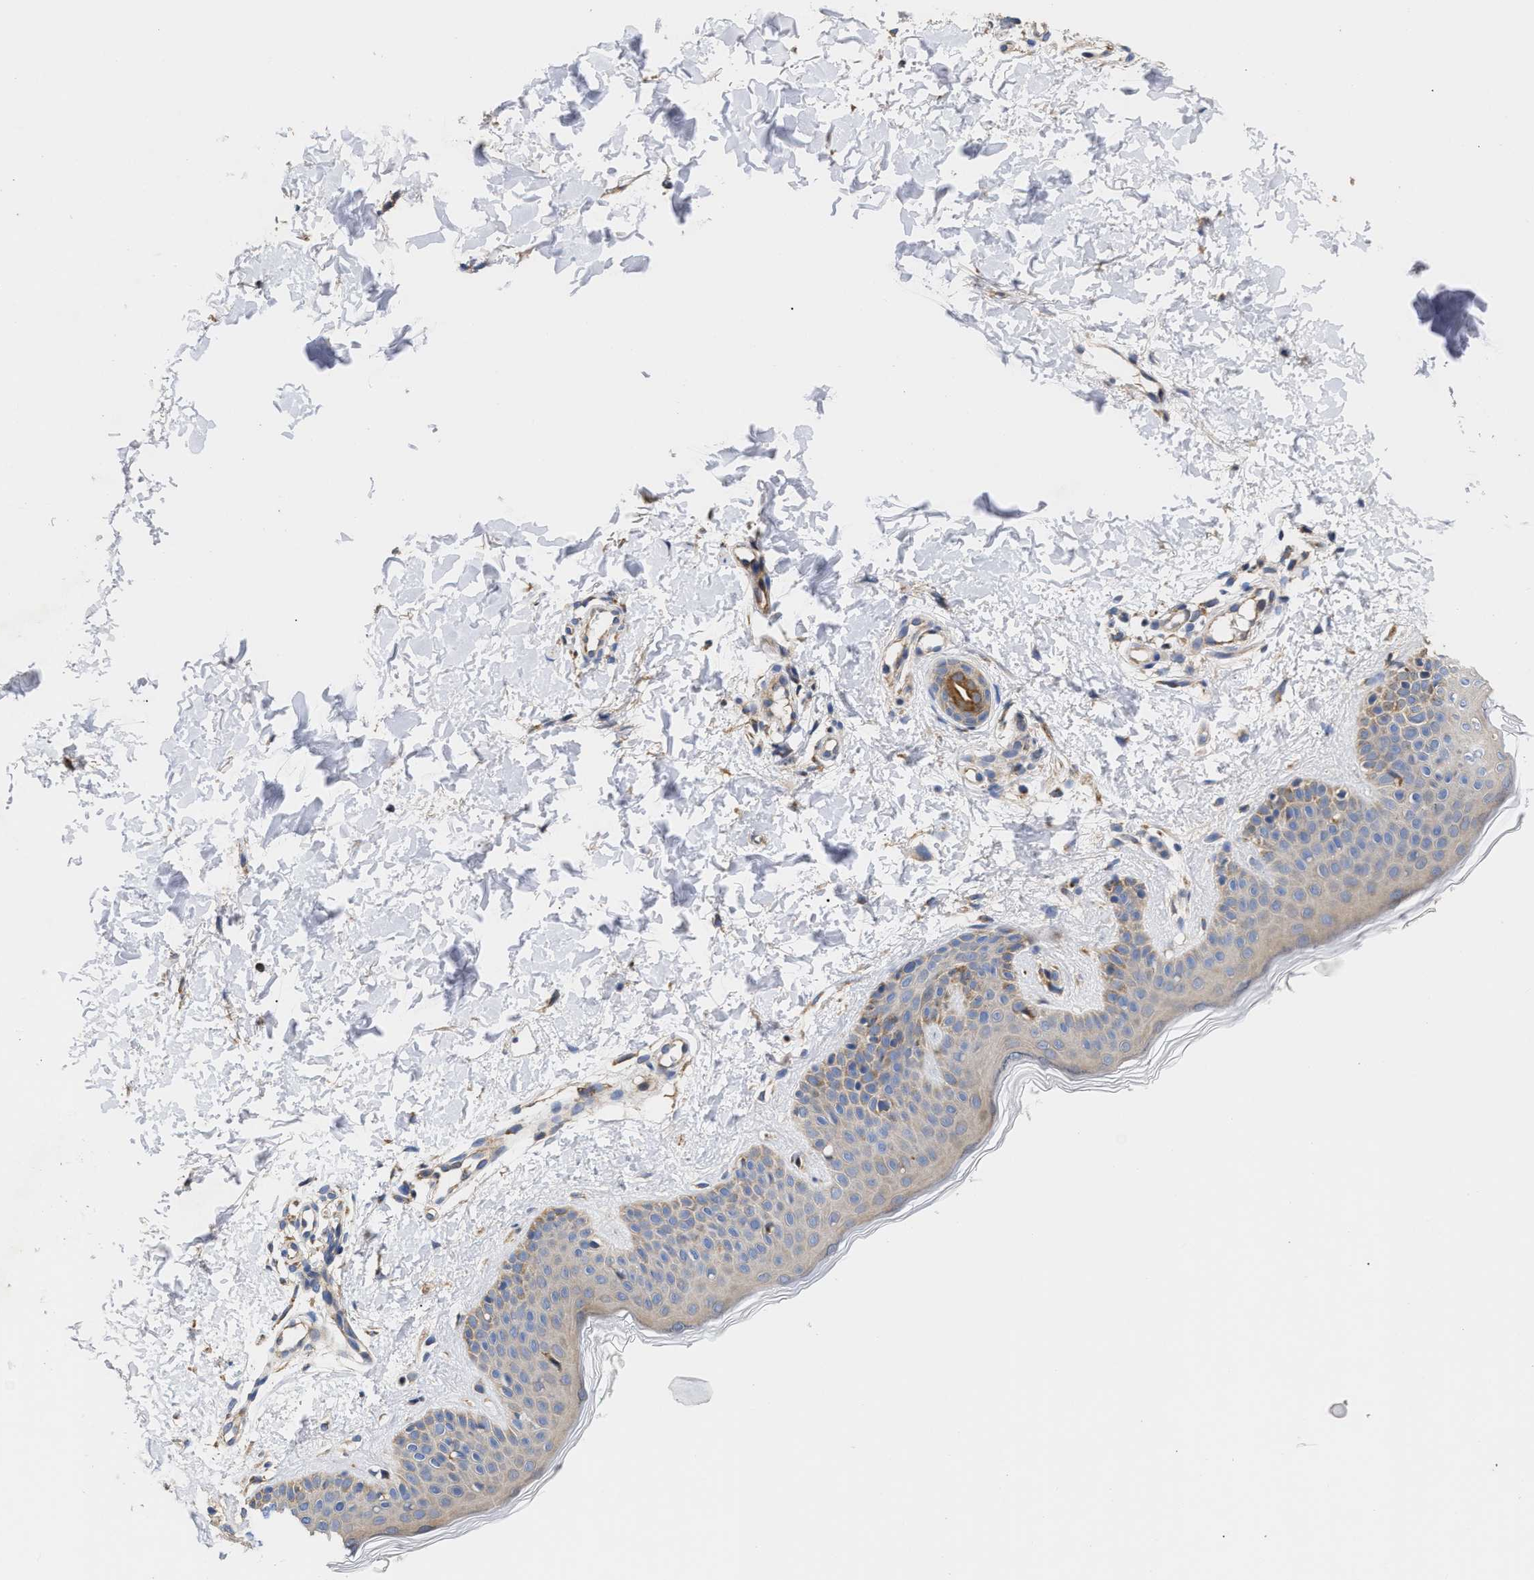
{"staining": {"intensity": "negative", "quantity": "none", "location": "none"}, "tissue": "skin", "cell_type": "Fibroblasts", "image_type": "normal", "snomed": [{"axis": "morphology", "description": "Normal tissue, NOS"}, {"axis": "topography", "description": "Skin"}], "caption": "IHC micrograph of unremarkable skin stained for a protein (brown), which shows no staining in fibroblasts. (DAB IHC visualized using brightfield microscopy, high magnification).", "gene": "MALSU1", "patient": {"sex": "male", "age": 30}}